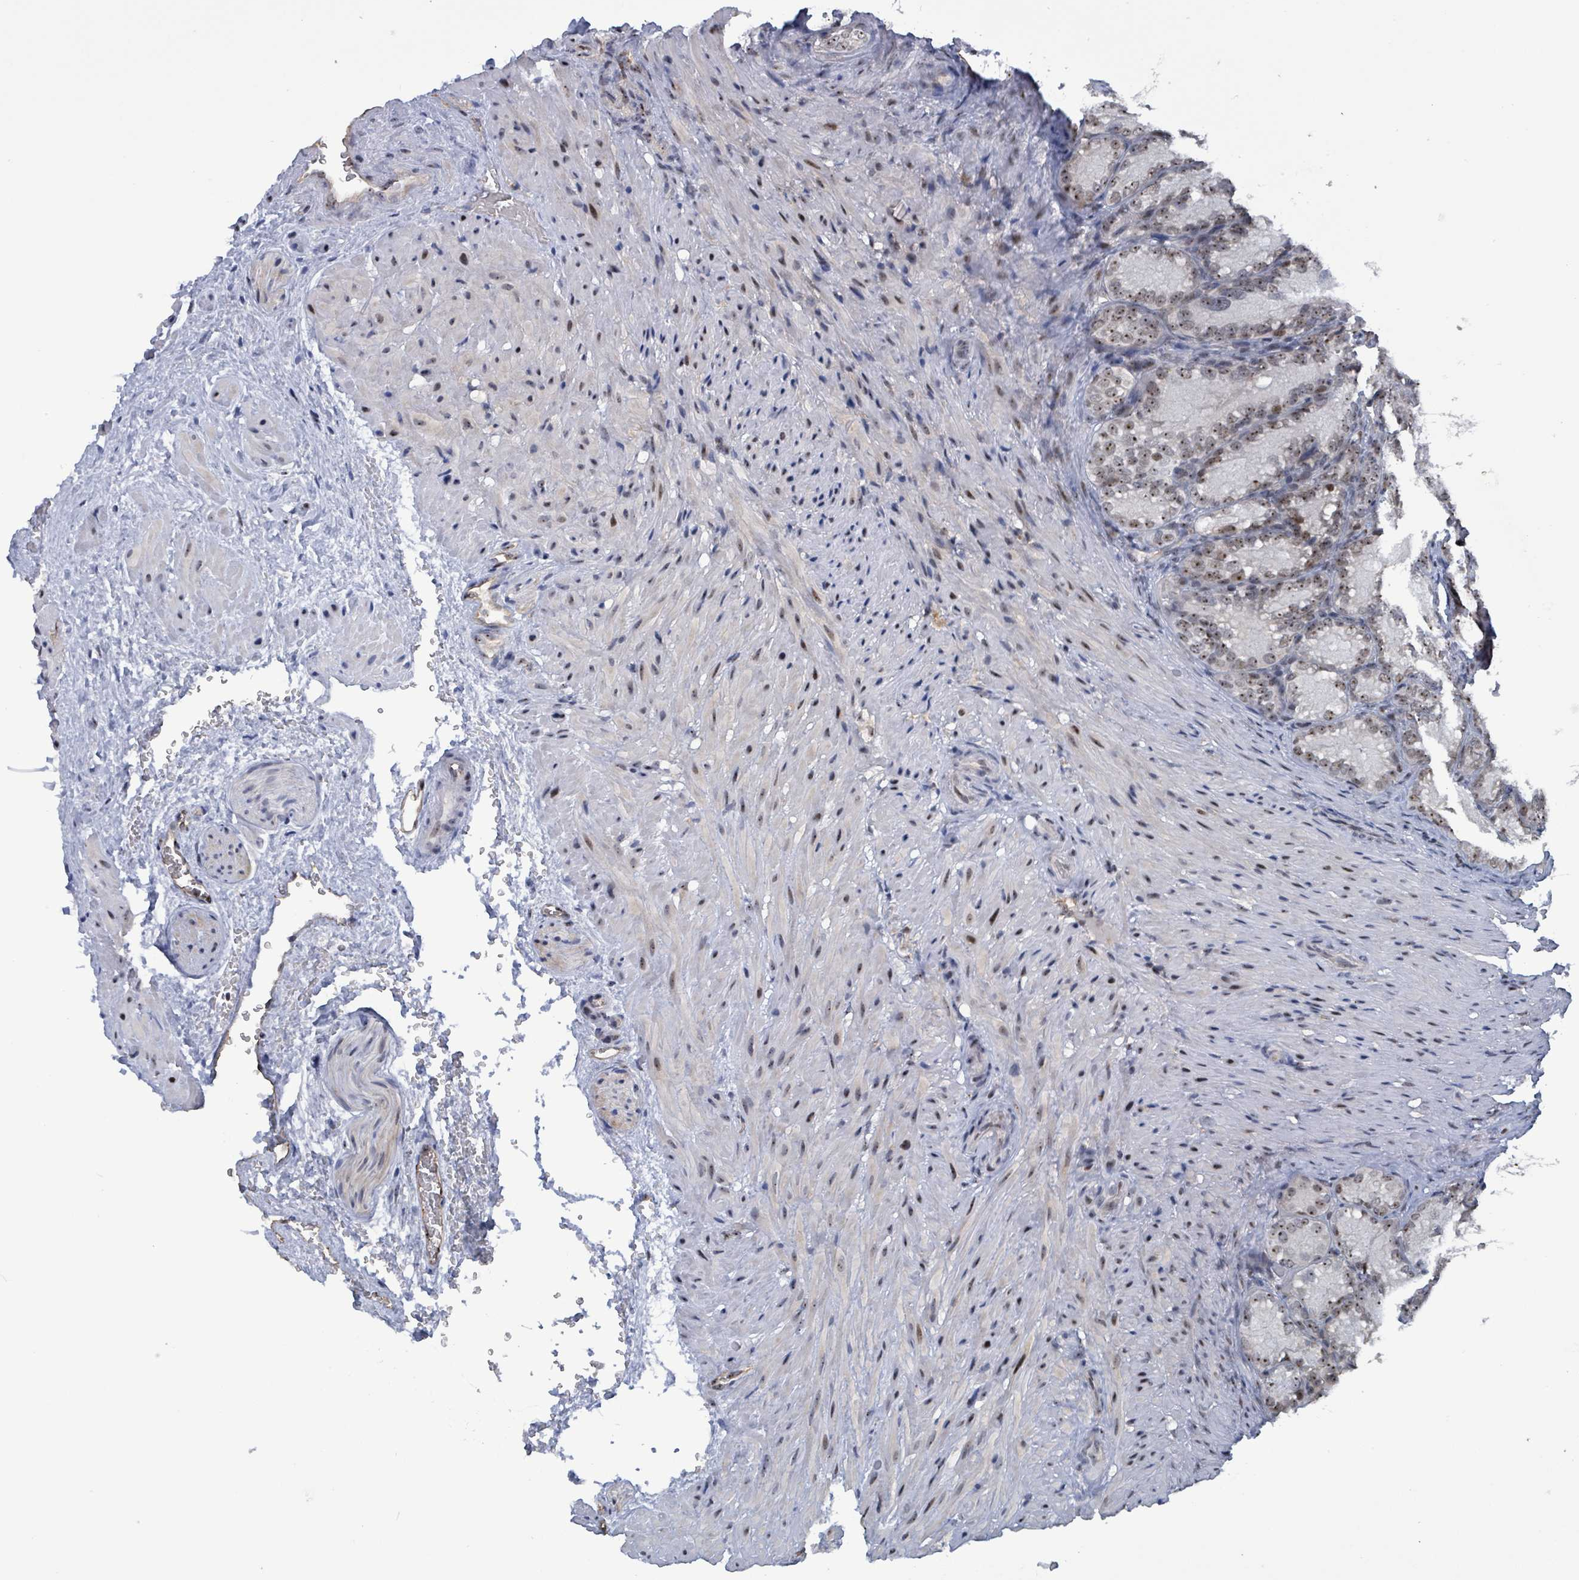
{"staining": {"intensity": "moderate", "quantity": ">75%", "location": "nuclear"}, "tissue": "seminal vesicle", "cell_type": "Glandular cells", "image_type": "normal", "snomed": [{"axis": "morphology", "description": "Normal tissue, NOS"}, {"axis": "topography", "description": "Seminal veicle"}], "caption": "Protein expression analysis of normal seminal vesicle displays moderate nuclear expression in approximately >75% of glandular cells. The protein of interest is stained brown, and the nuclei are stained in blue (DAB (3,3'-diaminobenzidine) IHC with brightfield microscopy, high magnification).", "gene": "RRN3", "patient": {"sex": "male", "age": 58}}